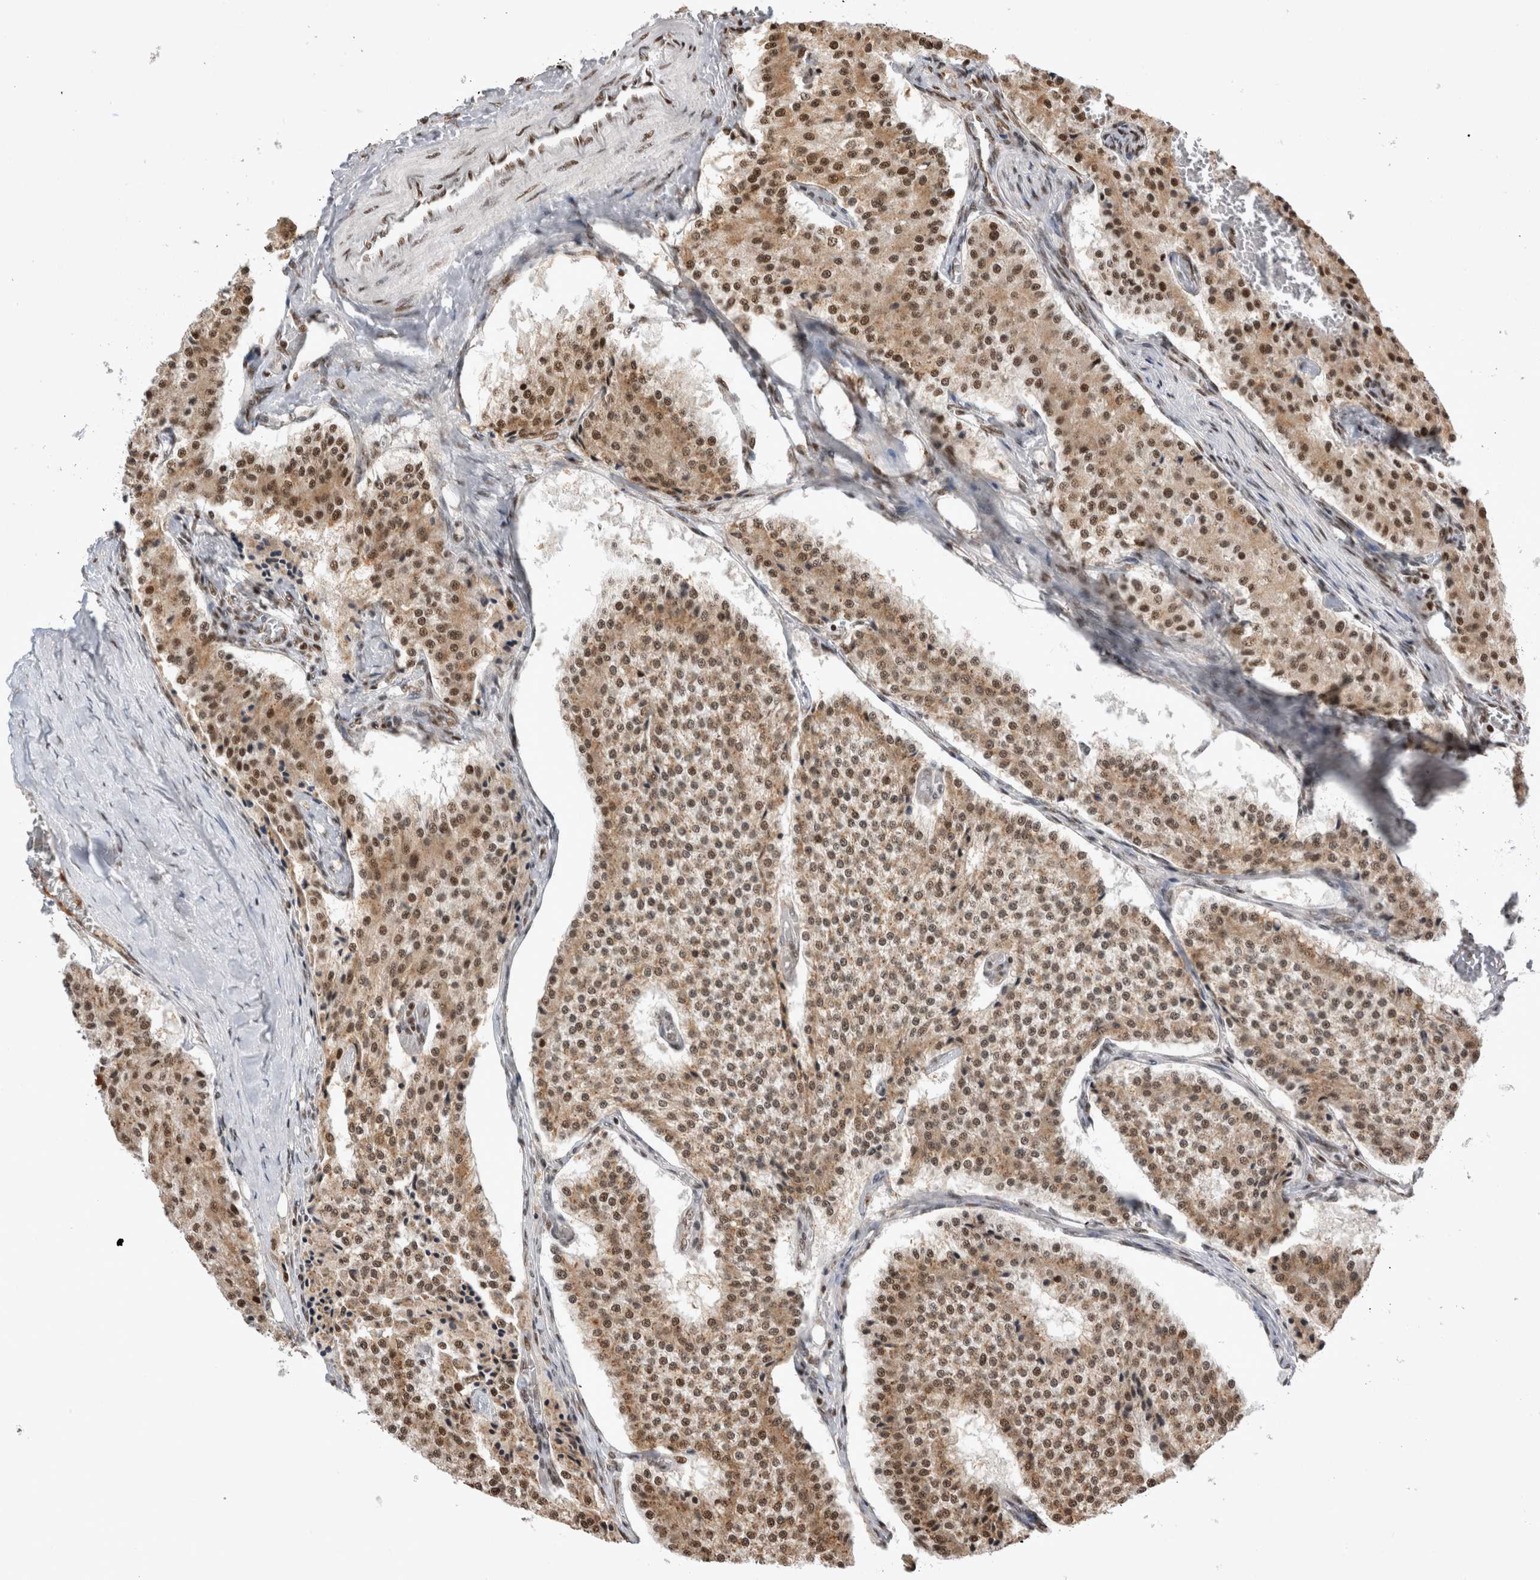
{"staining": {"intensity": "moderate", "quantity": ">75%", "location": "cytoplasmic/membranous,nuclear"}, "tissue": "carcinoid", "cell_type": "Tumor cells", "image_type": "cancer", "snomed": [{"axis": "morphology", "description": "Carcinoid, malignant, NOS"}, {"axis": "topography", "description": "Colon"}], "caption": "An image of human carcinoid (malignant) stained for a protein shows moderate cytoplasmic/membranous and nuclear brown staining in tumor cells.", "gene": "EYA2", "patient": {"sex": "female", "age": 52}}